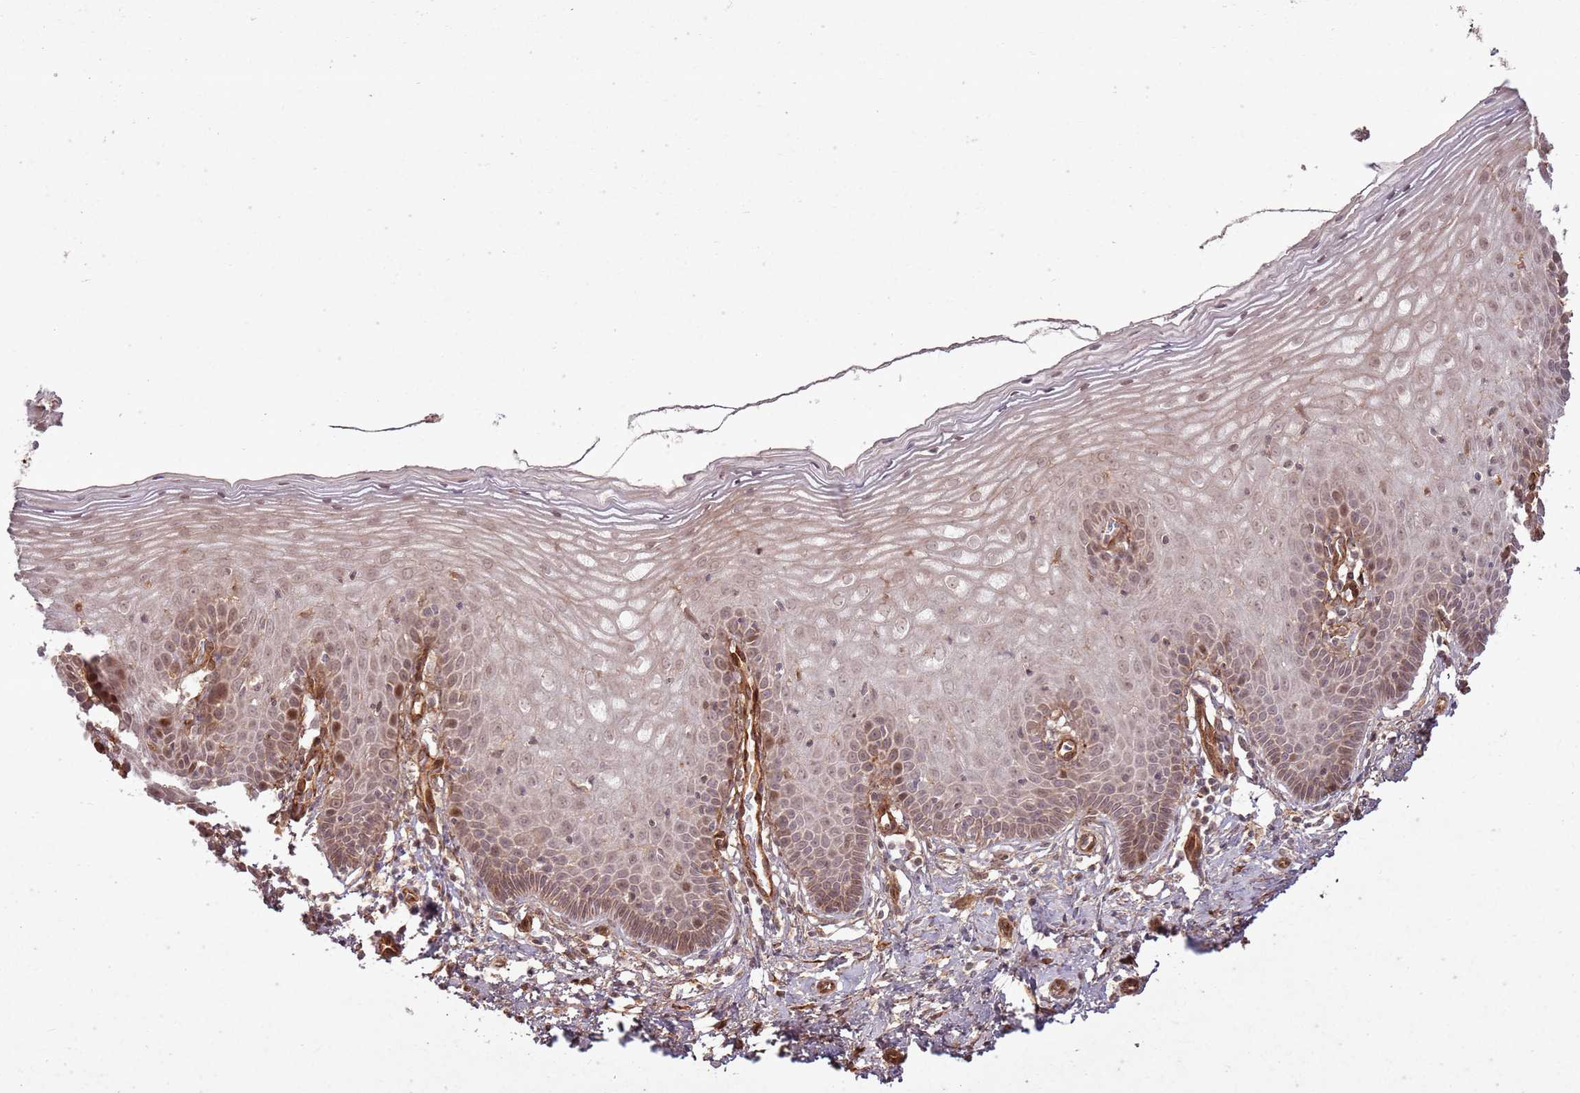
{"staining": {"intensity": "moderate", "quantity": ">75%", "location": "cytoplasmic/membranous,nuclear"}, "tissue": "cervix", "cell_type": "Squamous epithelial cells", "image_type": "normal", "snomed": [{"axis": "morphology", "description": "Normal tissue, NOS"}, {"axis": "topography", "description": "Cervix"}], "caption": "Unremarkable cervix displays moderate cytoplasmic/membranous,nuclear positivity in approximately >75% of squamous epithelial cells, visualized by immunohistochemistry. The protein is stained brown, and the nuclei are stained in blue (DAB IHC with brightfield microscopy, high magnification).", "gene": "ZNF623", "patient": {"sex": "female", "age": 36}}